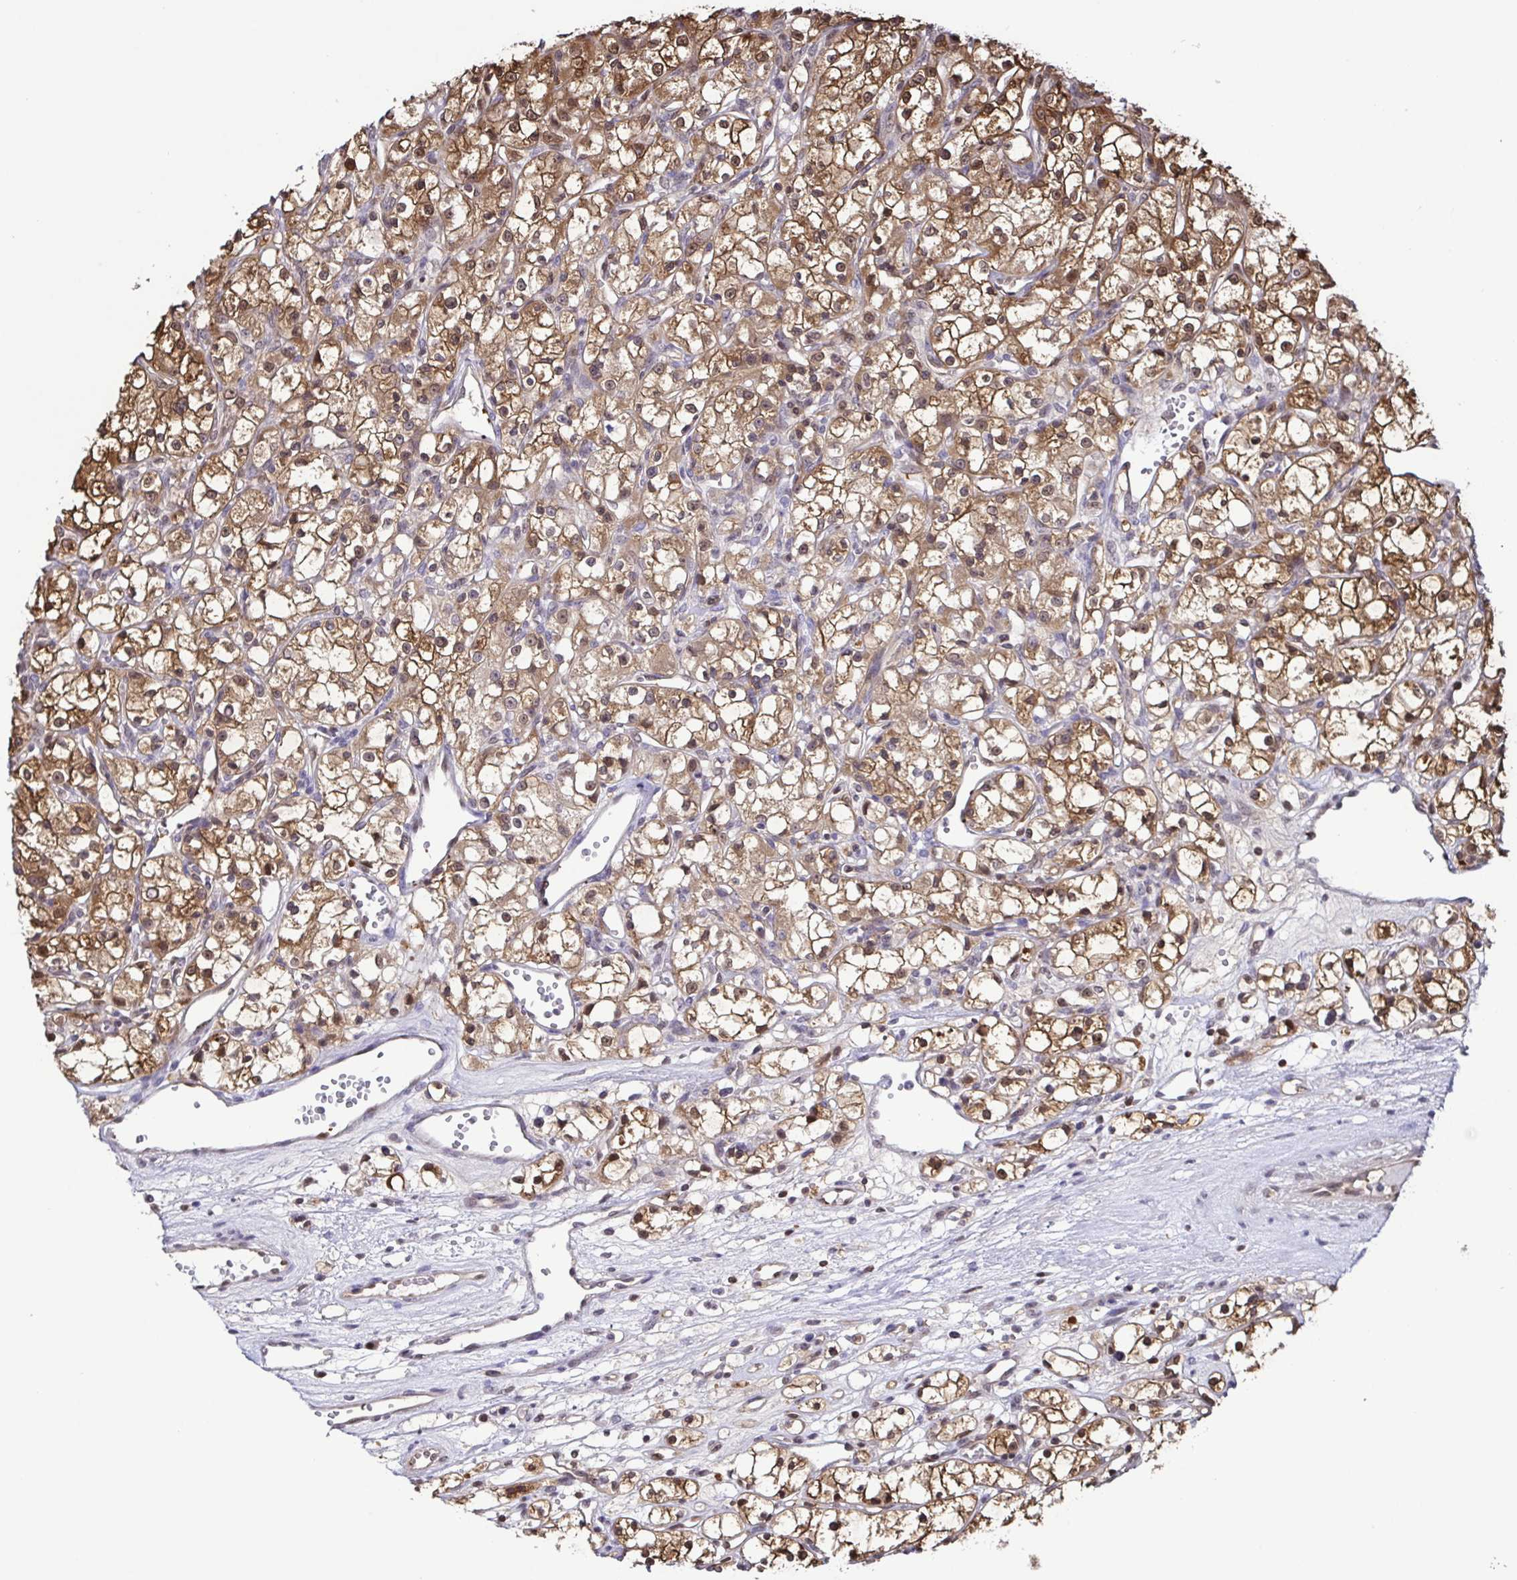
{"staining": {"intensity": "moderate", "quantity": ">75%", "location": "cytoplasmic/membranous,nuclear"}, "tissue": "renal cancer", "cell_type": "Tumor cells", "image_type": "cancer", "snomed": [{"axis": "morphology", "description": "Adenocarcinoma, NOS"}, {"axis": "topography", "description": "Kidney"}], "caption": "This is an image of immunohistochemistry (IHC) staining of renal cancer (adenocarcinoma), which shows moderate staining in the cytoplasmic/membranous and nuclear of tumor cells.", "gene": "PSMB9", "patient": {"sex": "female", "age": 59}}